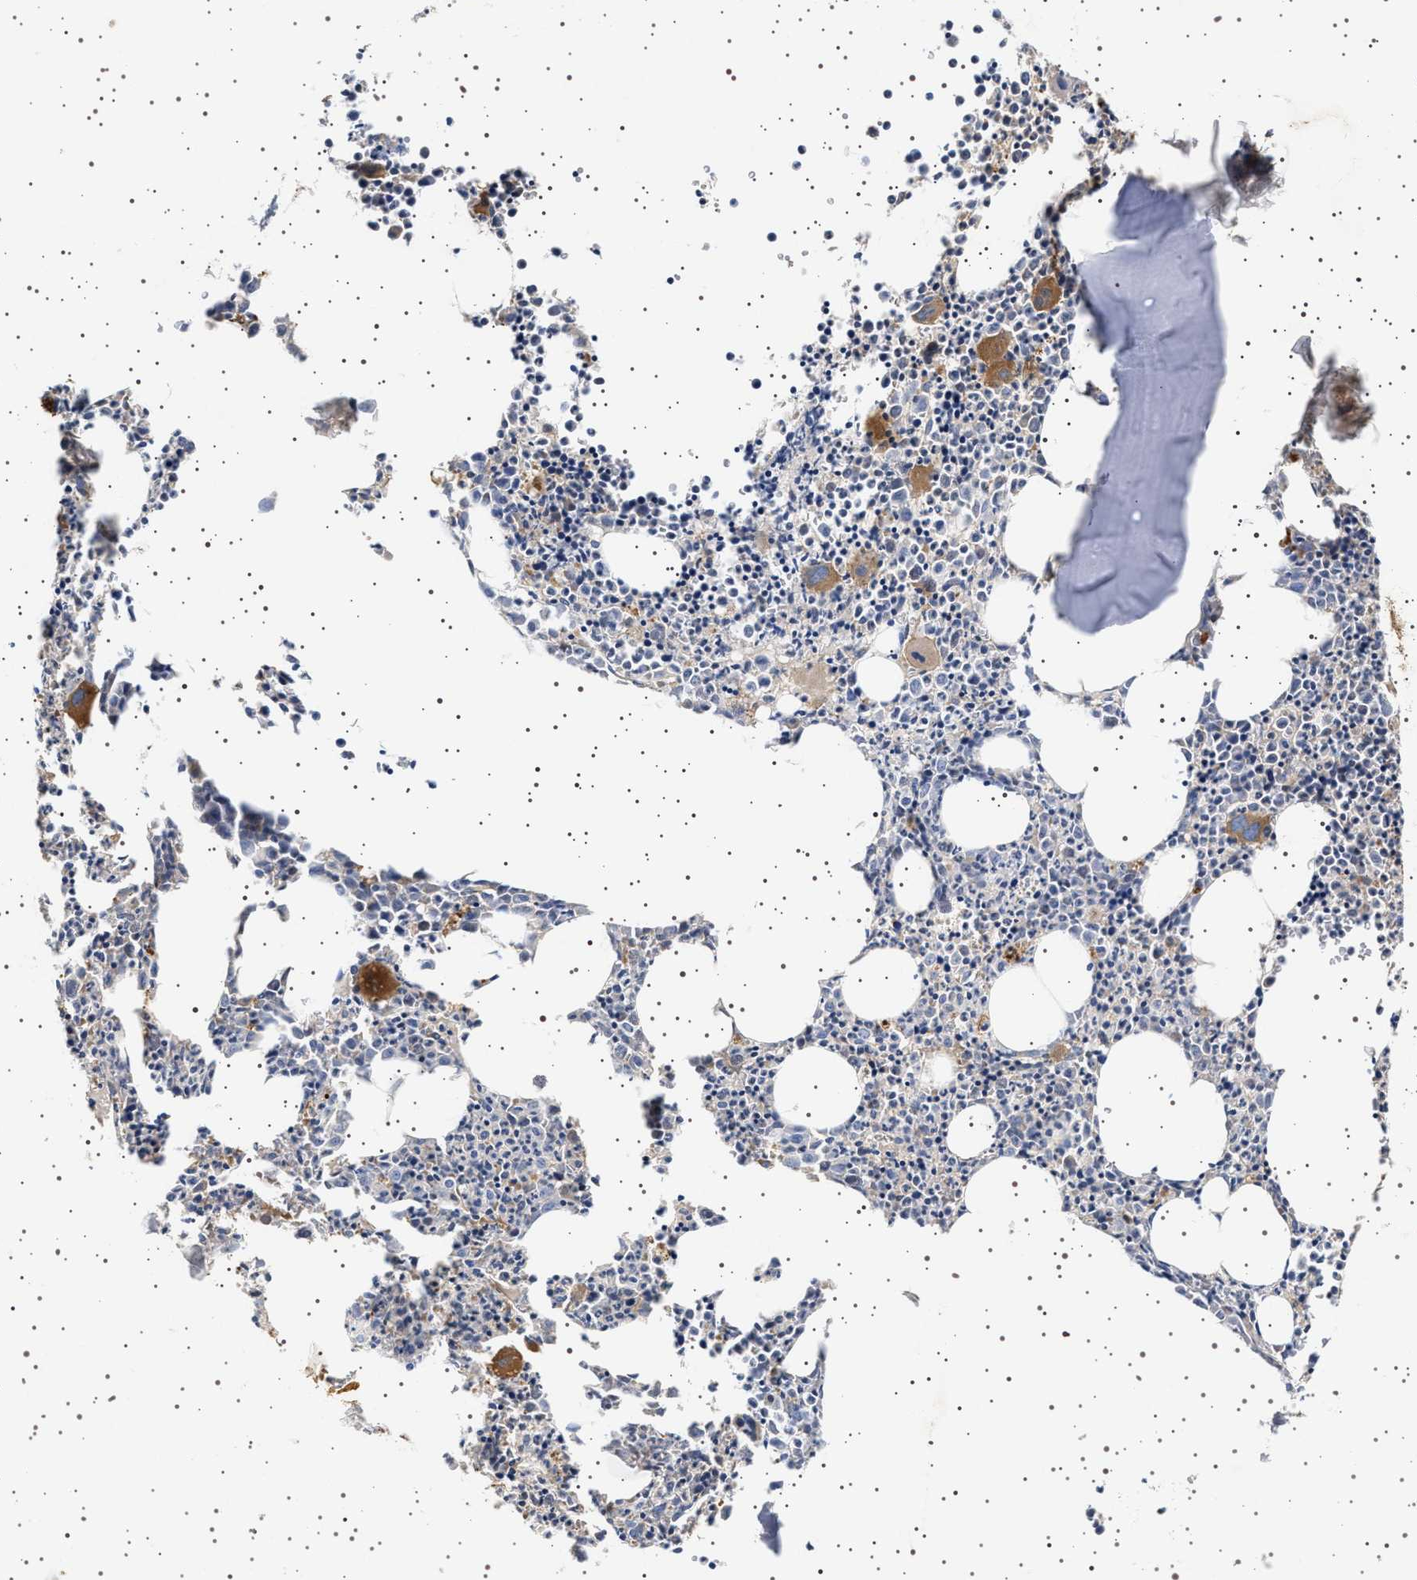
{"staining": {"intensity": "moderate", "quantity": "<25%", "location": "cytoplasmic/membranous"}, "tissue": "bone marrow", "cell_type": "Hematopoietic cells", "image_type": "normal", "snomed": [{"axis": "morphology", "description": "Normal tissue, NOS"}, {"axis": "morphology", "description": "Inflammation, NOS"}, {"axis": "topography", "description": "Bone marrow"}], "caption": "This is an image of immunohistochemistry (IHC) staining of unremarkable bone marrow, which shows moderate positivity in the cytoplasmic/membranous of hematopoietic cells.", "gene": "GUCY1B1", "patient": {"sex": "male", "age": 31}}